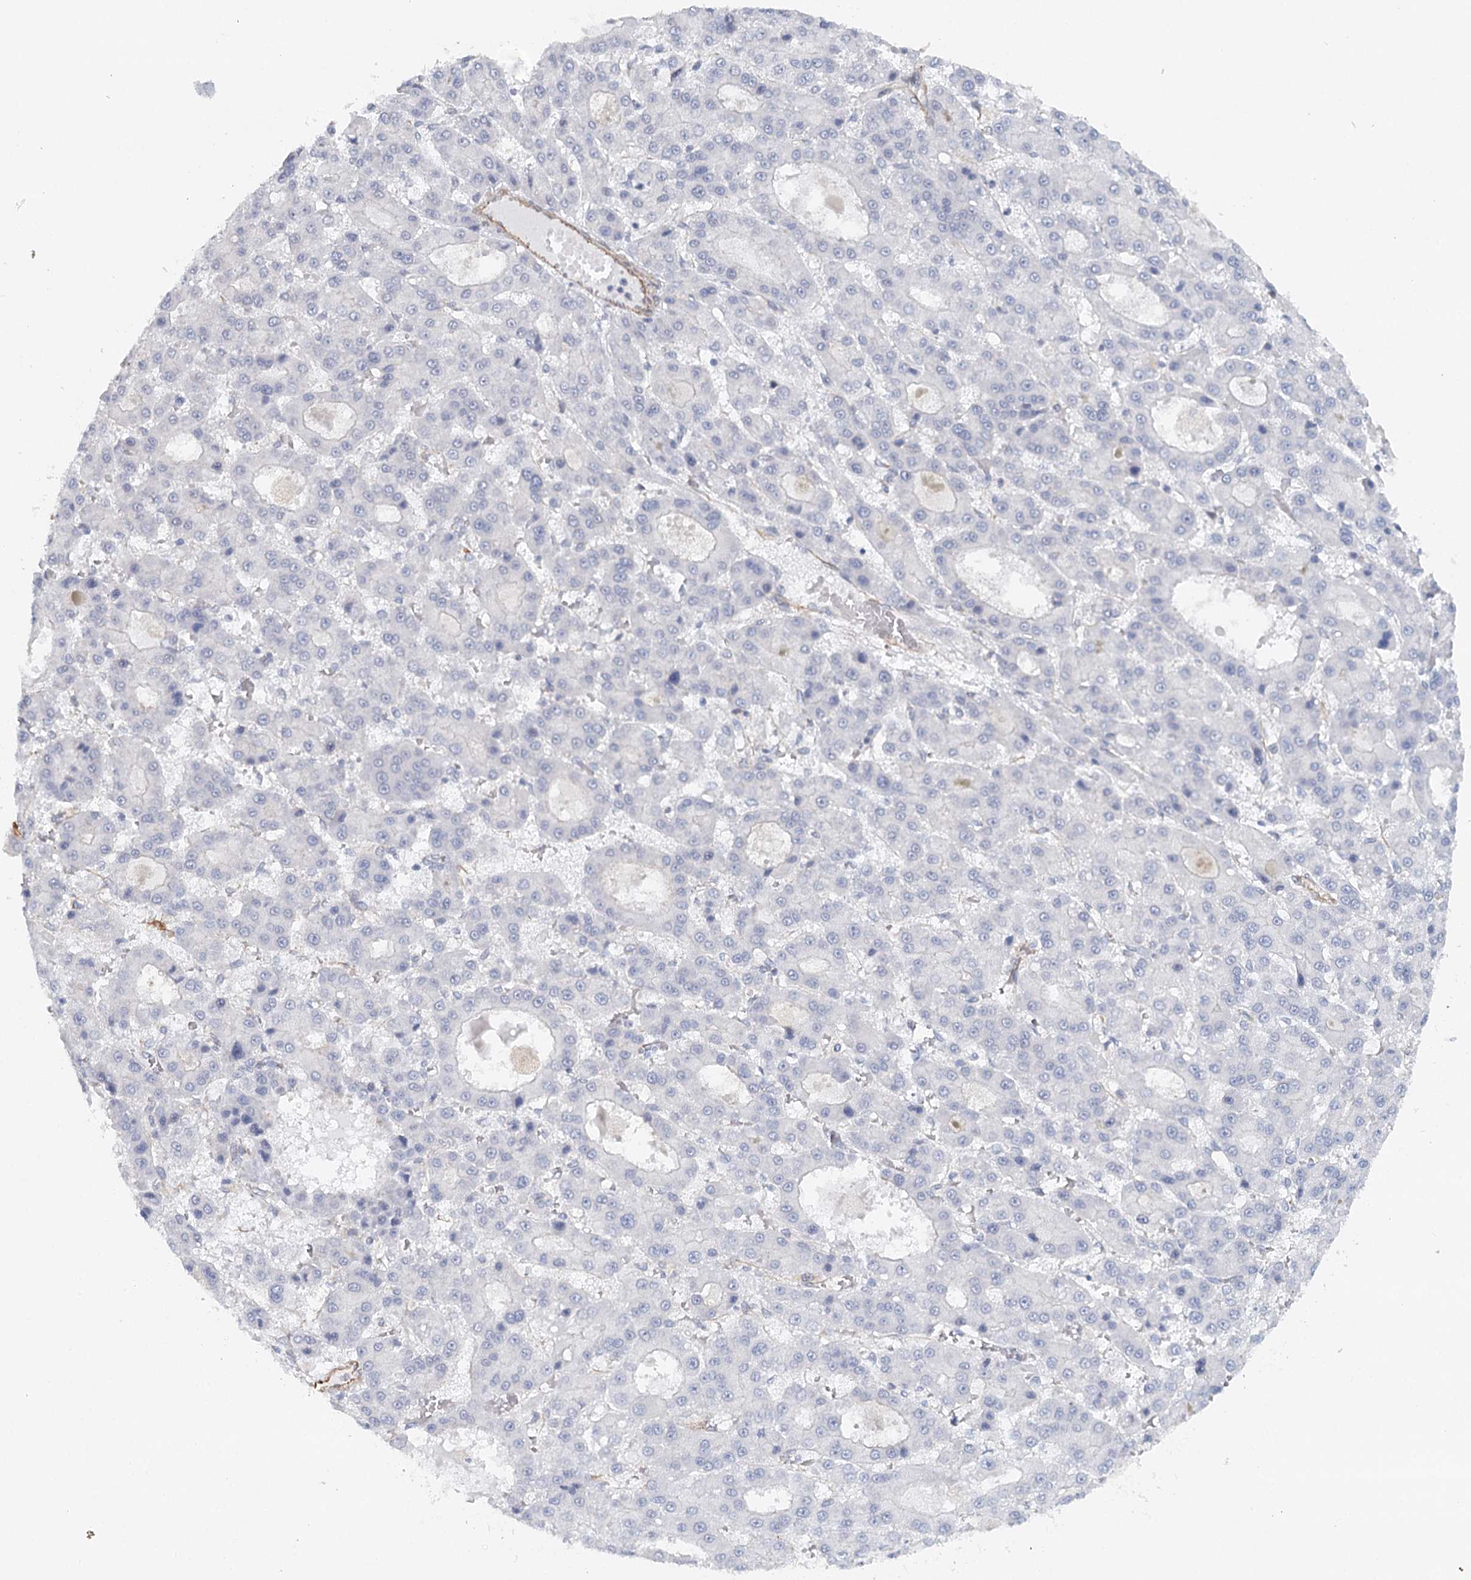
{"staining": {"intensity": "negative", "quantity": "none", "location": "none"}, "tissue": "liver cancer", "cell_type": "Tumor cells", "image_type": "cancer", "snomed": [{"axis": "morphology", "description": "Carcinoma, Hepatocellular, NOS"}, {"axis": "topography", "description": "Liver"}], "caption": "Human liver hepatocellular carcinoma stained for a protein using immunohistochemistry shows no staining in tumor cells.", "gene": "SYNPO", "patient": {"sex": "male", "age": 70}}